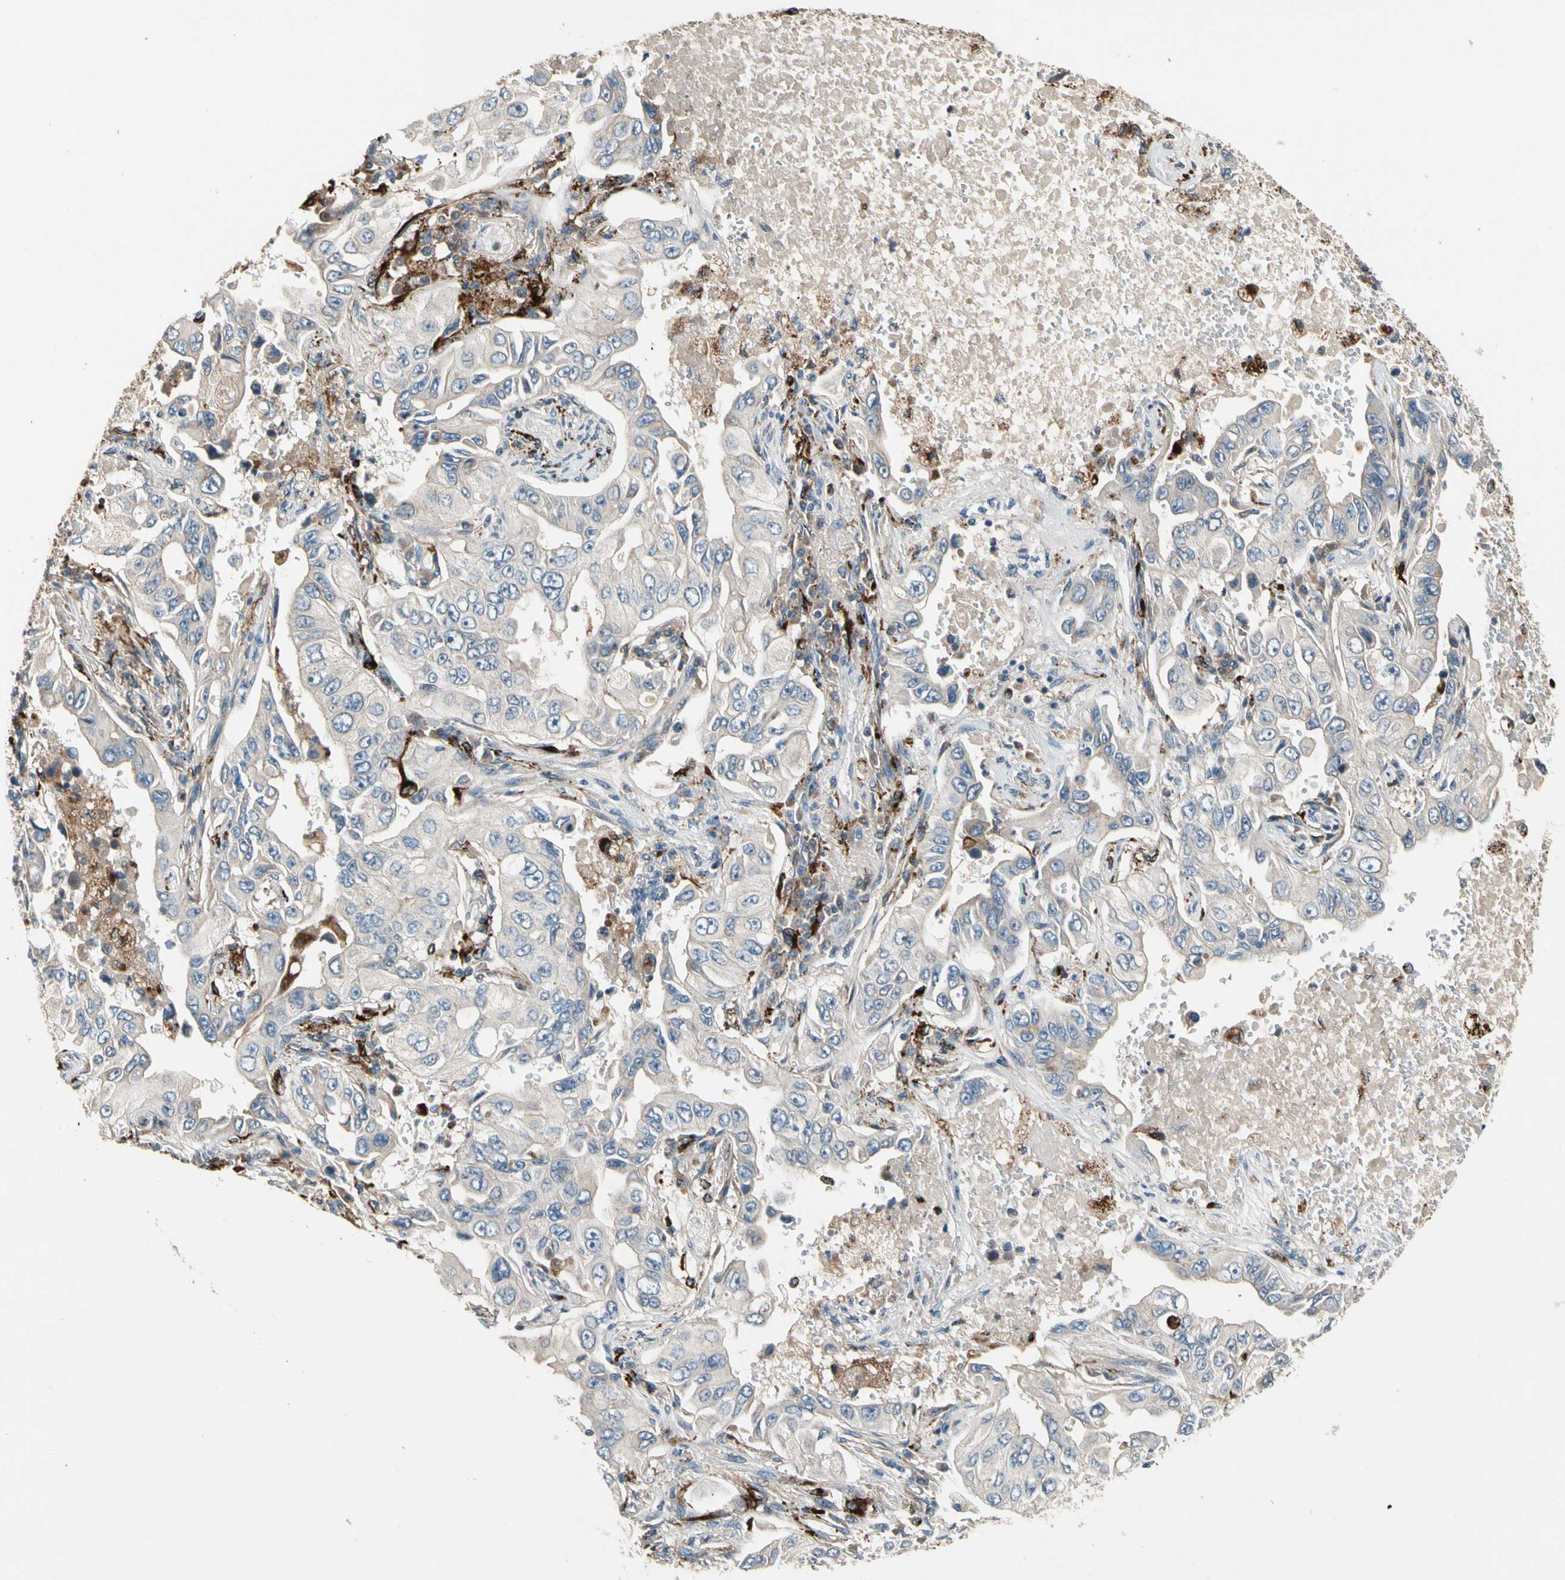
{"staining": {"intensity": "negative", "quantity": "none", "location": "none"}, "tissue": "lung cancer", "cell_type": "Tumor cells", "image_type": "cancer", "snomed": [{"axis": "morphology", "description": "Adenocarcinoma, NOS"}, {"axis": "topography", "description": "Lung"}], "caption": "Immunohistochemical staining of human lung cancer exhibits no significant staining in tumor cells.", "gene": "GM2A", "patient": {"sex": "male", "age": 84}}